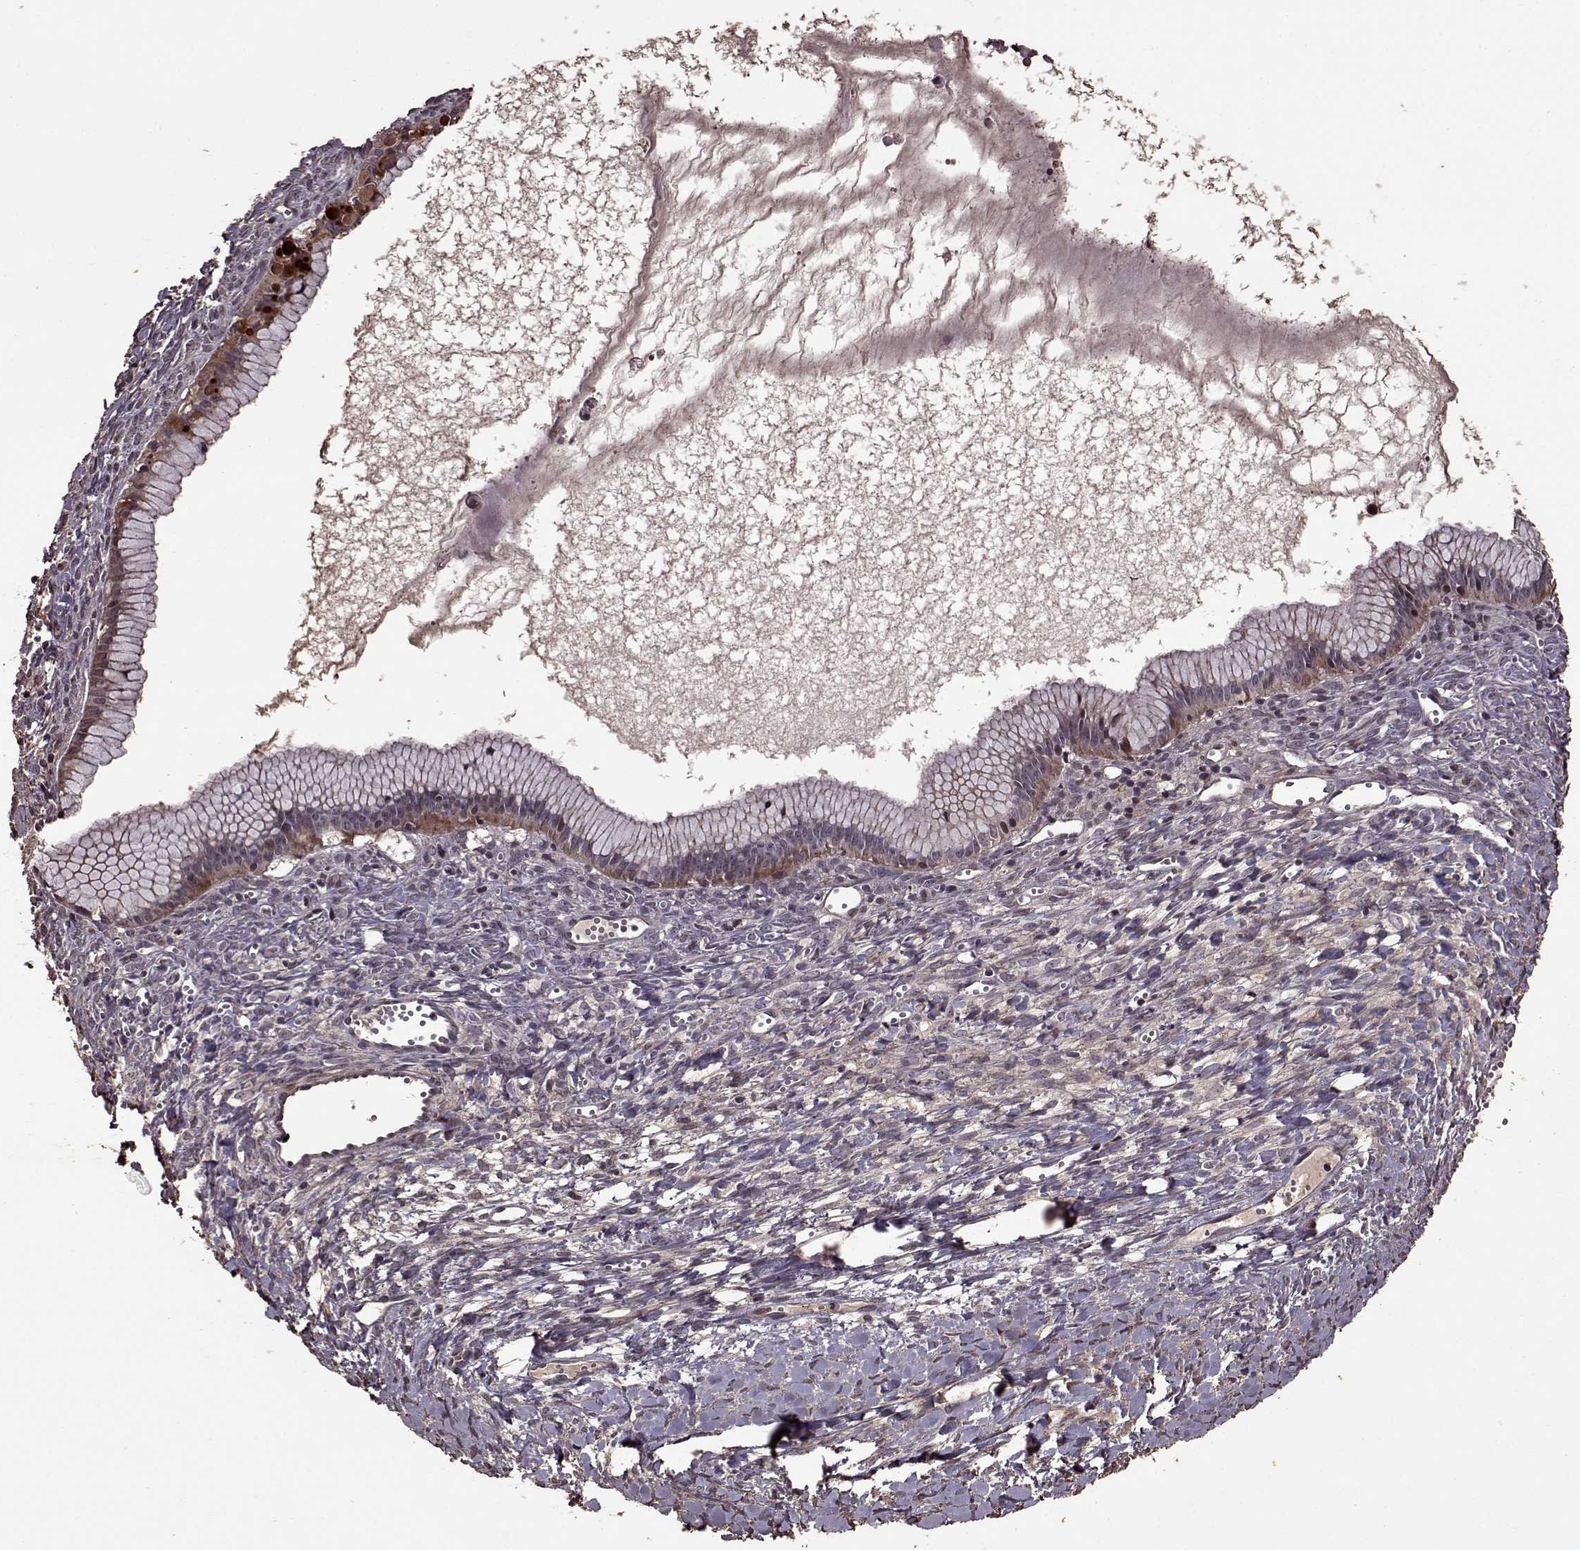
{"staining": {"intensity": "weak", "quantity": "25%-75%", "location": "cytoplasmic/membranous"}, "tissue": "ovarian cancer", "cell_type": "Tumor cells", "image_type": "cancer", "snomed": [{"axis": "morphology", "description": "Cystadenocarcinoma, mucinous, NOS"}, {"axis": "topography", "description": "Ovary"}], "caption": "The photomicrograph demonstrates immunohistochemical staining of ovarian cancer. There is weak cytoplasmic/membranous positivity is seen in about 25%-75% of tumor cells. The staining was performed using DAB, with brown indicating positive protein expression. Nuclei are stained blue with hematoxylin.", "gene": "FBXW11", "patient": {"sex": "female", "age": 41}}